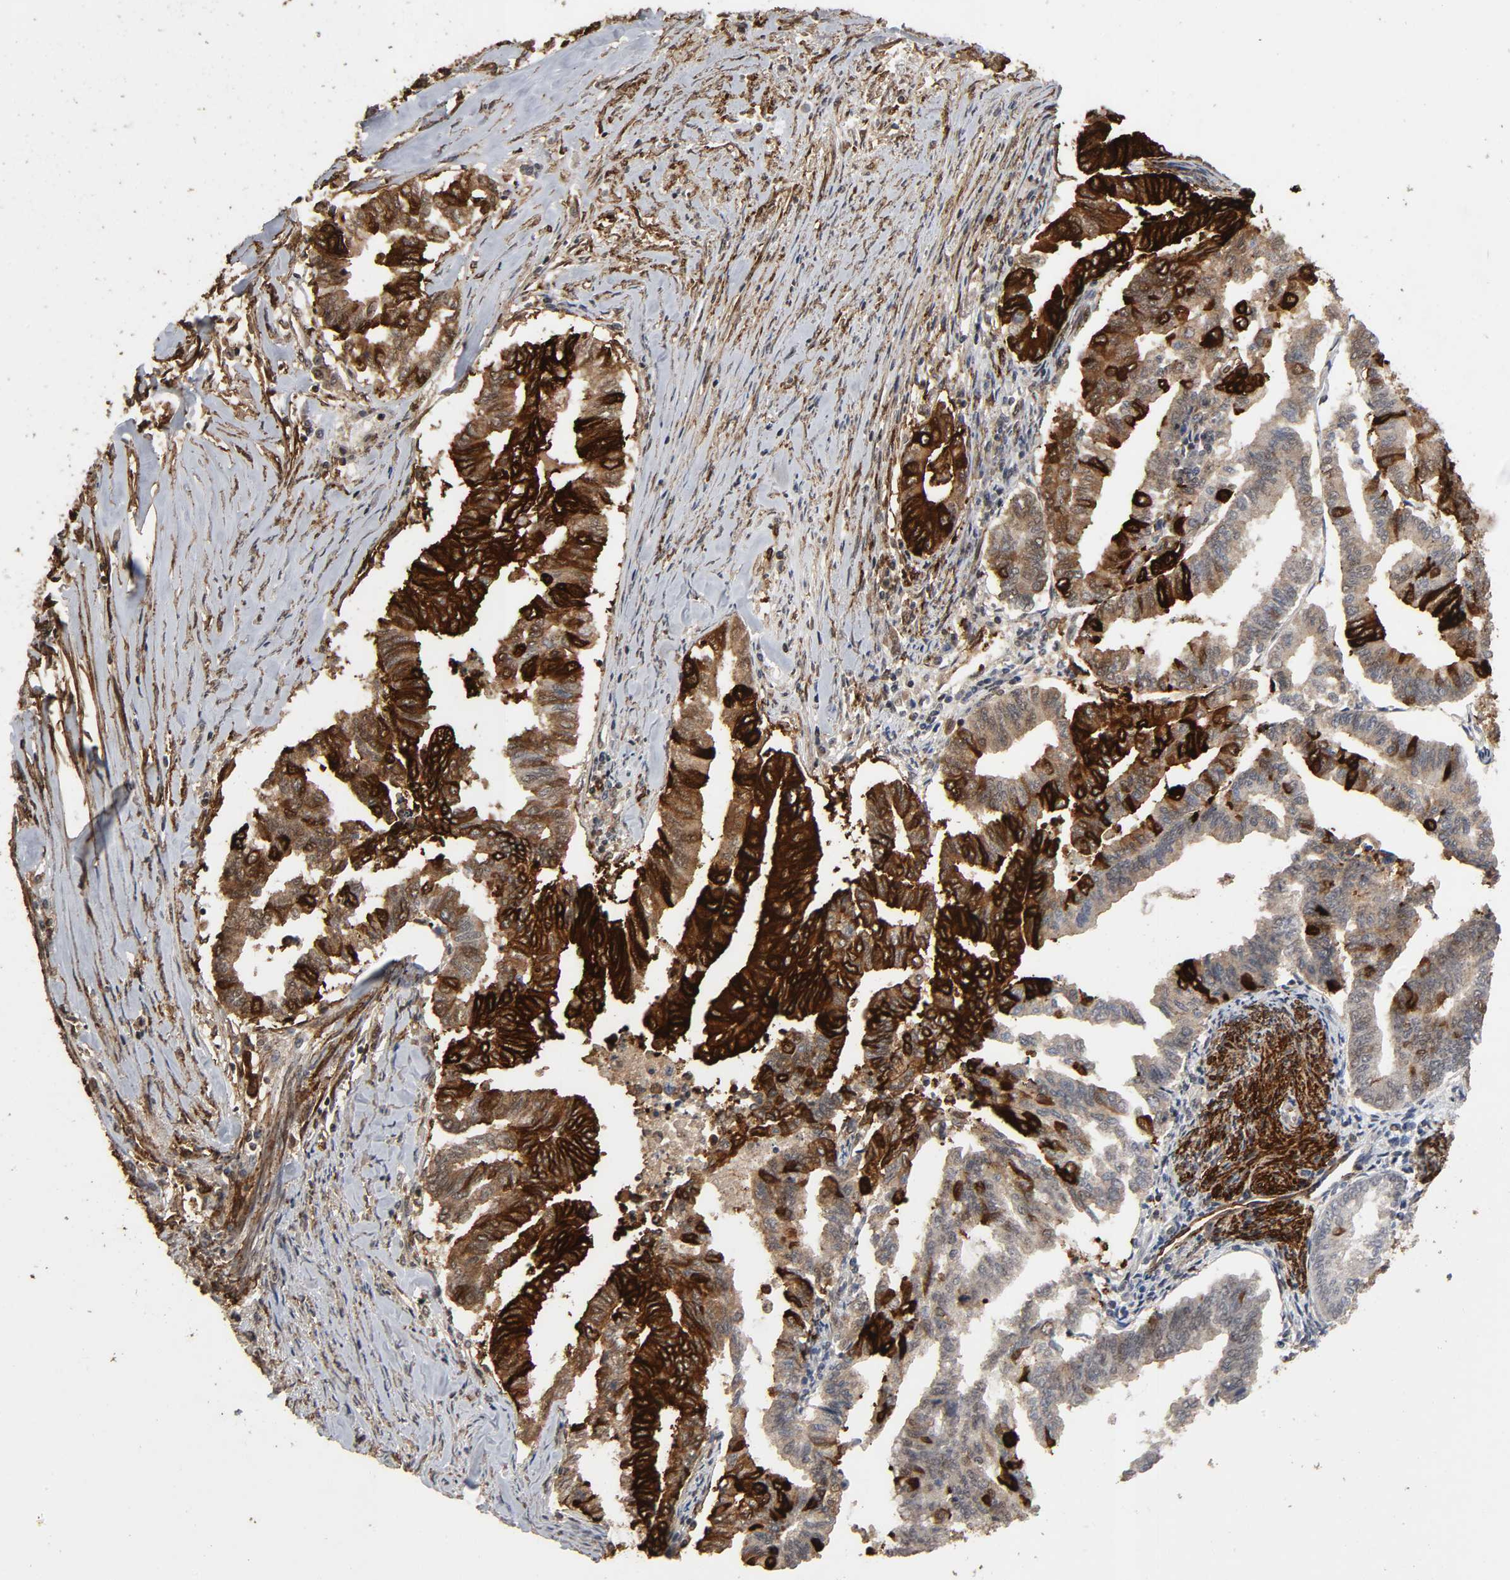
{"staining": {"intensity": "strong", "quantity": "25%-75%", "location": "cytoplasmic/membranous"}, "tissue": "endometrial cancer", "cell_type": "Tumor cells", "image_type": "cancer", "snomed": [{"axis": "morphology", "description": "Adenocarcinoma, NOS"}, {"axis": "topography", "description": "Endometrium"}], "caption": "Immunohistochemistry micrograph of neoplastic tissue: human adenocarcinoma (endometrial) stained using immunohistochemistry reveals high levels of strong protein expression localized specifically in the cytoplasmic/membranous of tumor cells, appearing as a cytoplasmic/membranous brown color.", "gene": "AHNAK2", "patient": {"sex": "female", "age": 79}}